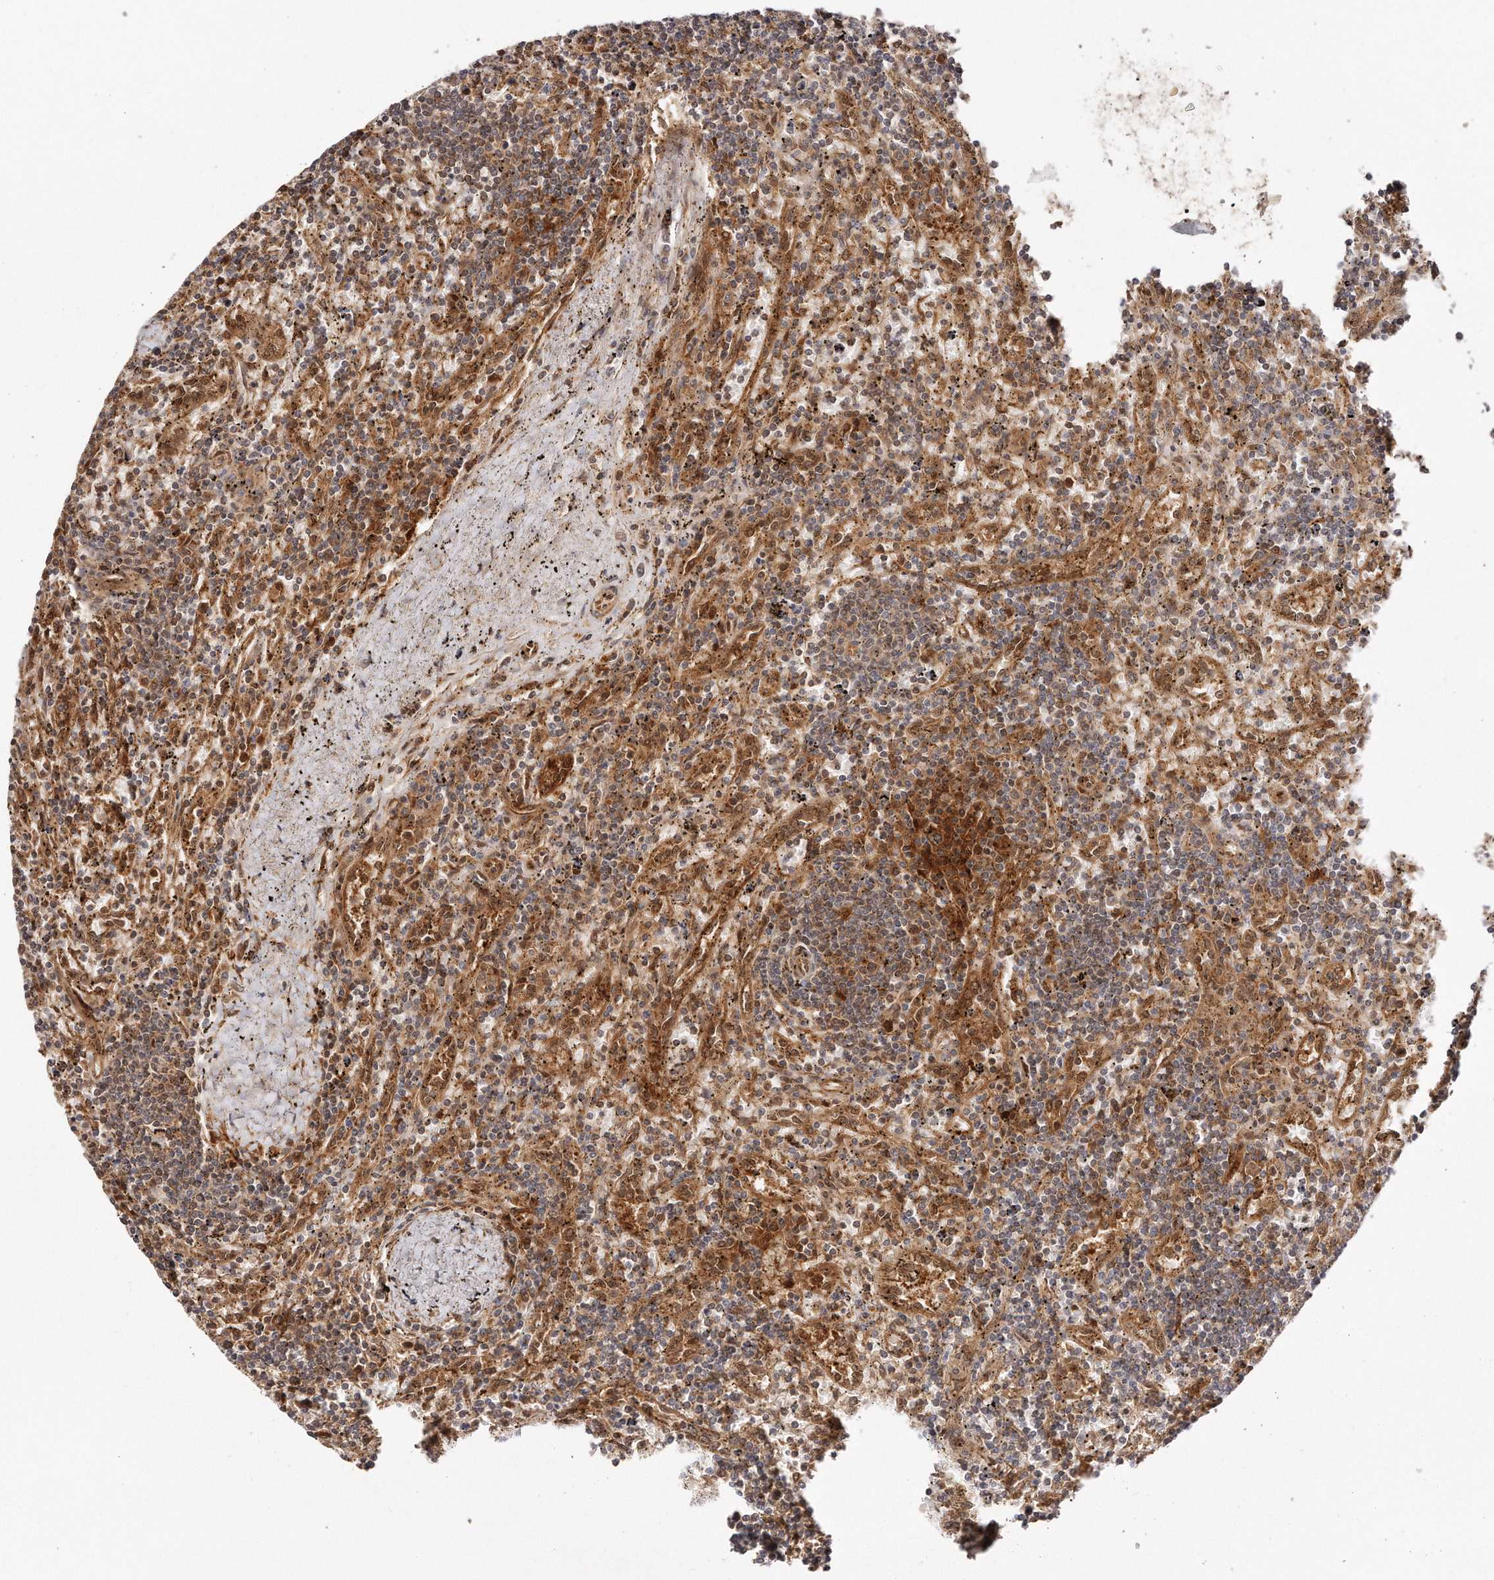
{"staining": {"intensity": "weak", "quantity": "25%-75%", "location": "cytoplasmic/membranous"}, "tissue": "lymphoma", "cell_type": "Tumor cells", "image_type": "cancer", "snomed": [{"axis": "morphology", "description": "Malignant lymphoma, non-Hodgkin's type, Low grade"}, {"axis": "topography", "description": "Spleen"}], "caption": "Protein expression analysis of lymphoma exhibits weak cytoplasmic/membranous staining in approximately 25%-75% of tumor cells.", "gene": "GBP4", "patient": {"sex": "male", "age": 76}}